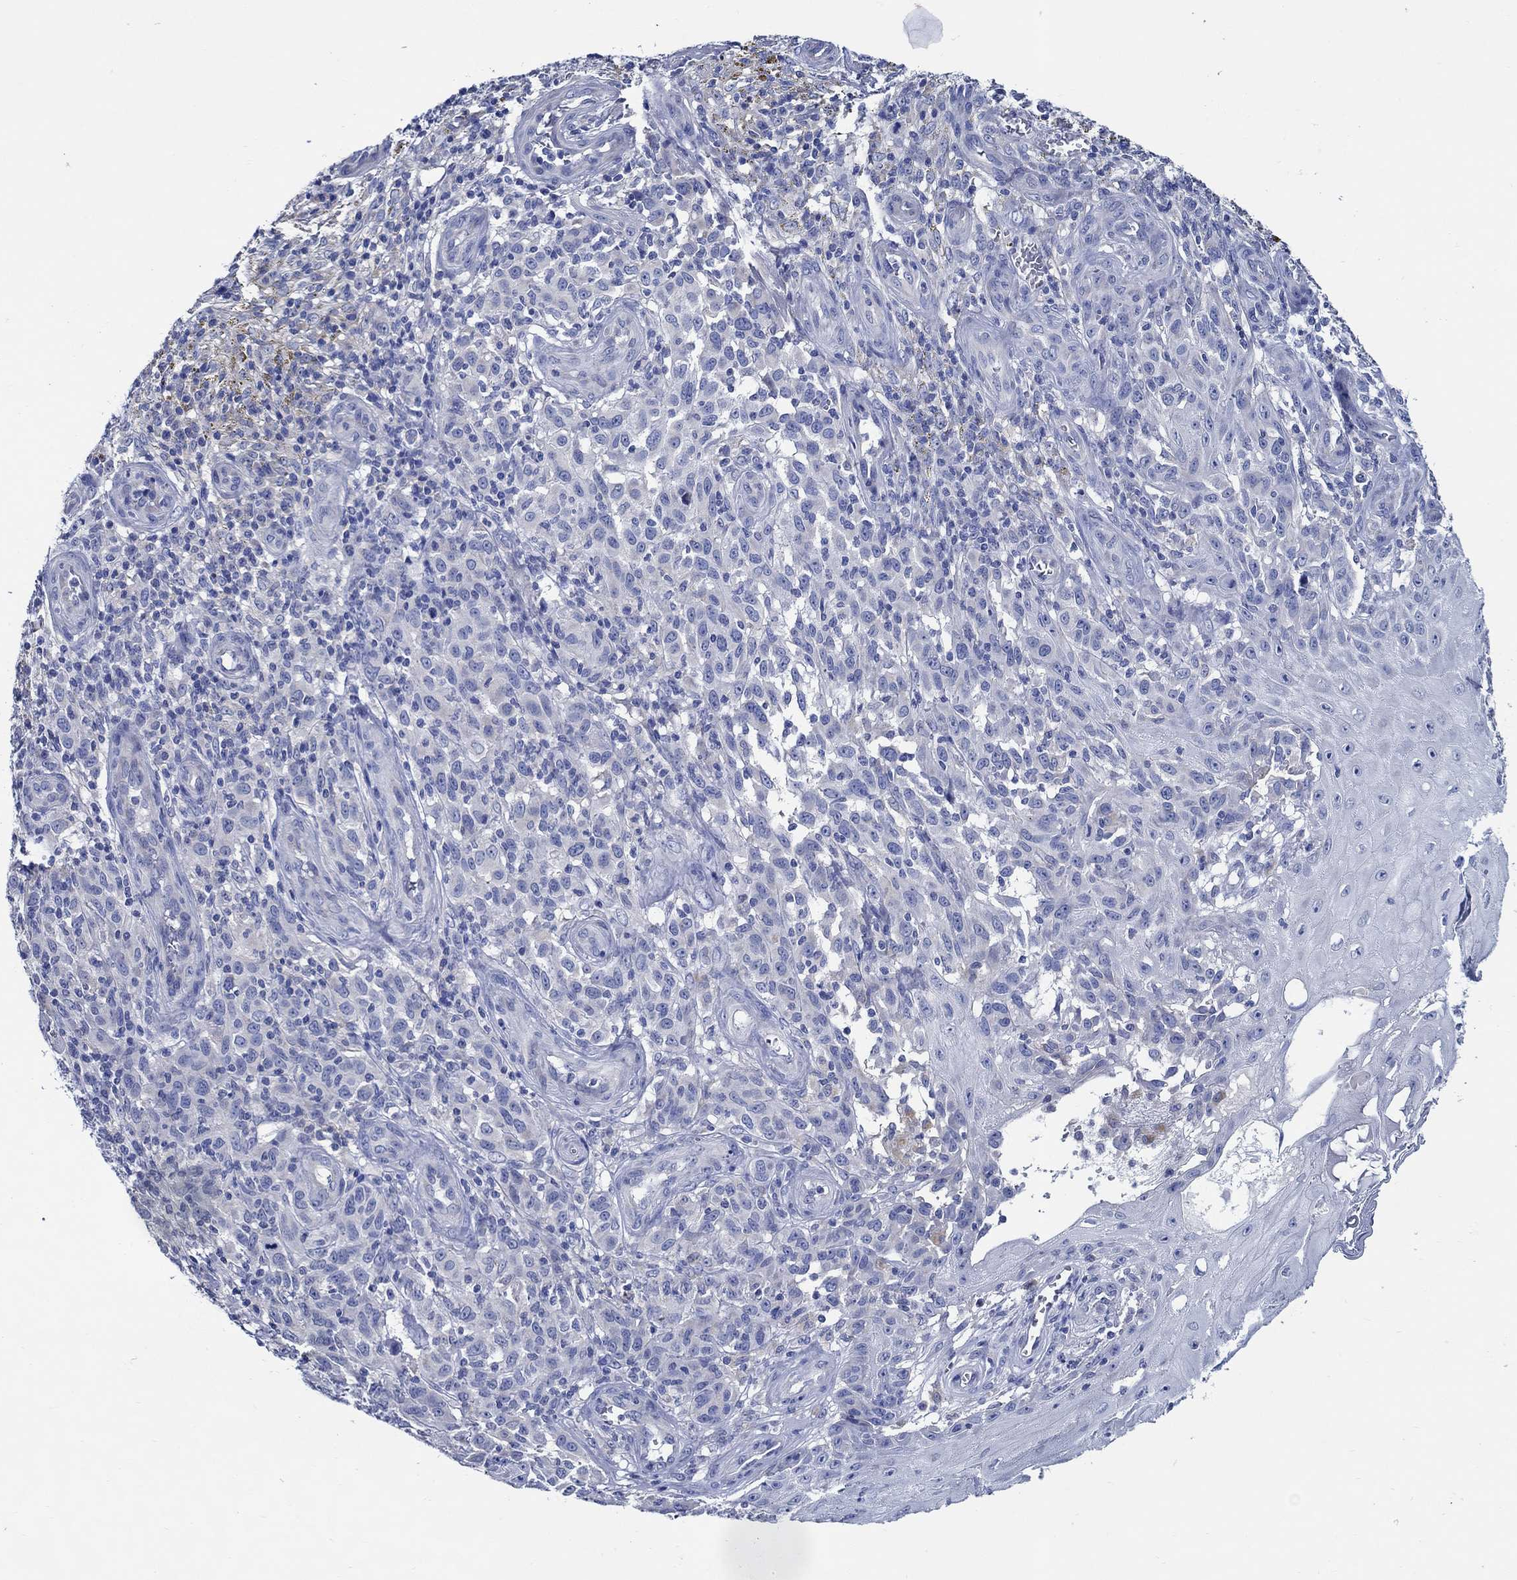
{"staining": {"intensity": "negative", "quantity": "none", "location": "none"}, "tissue": "melanoma", "cell_type": "Tumor cells", "image_type": "cancer", "snomed": [{"axis": "morphology", "description": "Malignant melanoma, NOS"}, {"axis": "topography", "description": "Skin"}], "caption": "This is an IHC photomicrograph of human malignant melanoma. There is no positivity in tumor cells.", "gene": "SKOR1", "patient": {"sex": "female", "age": 53}}